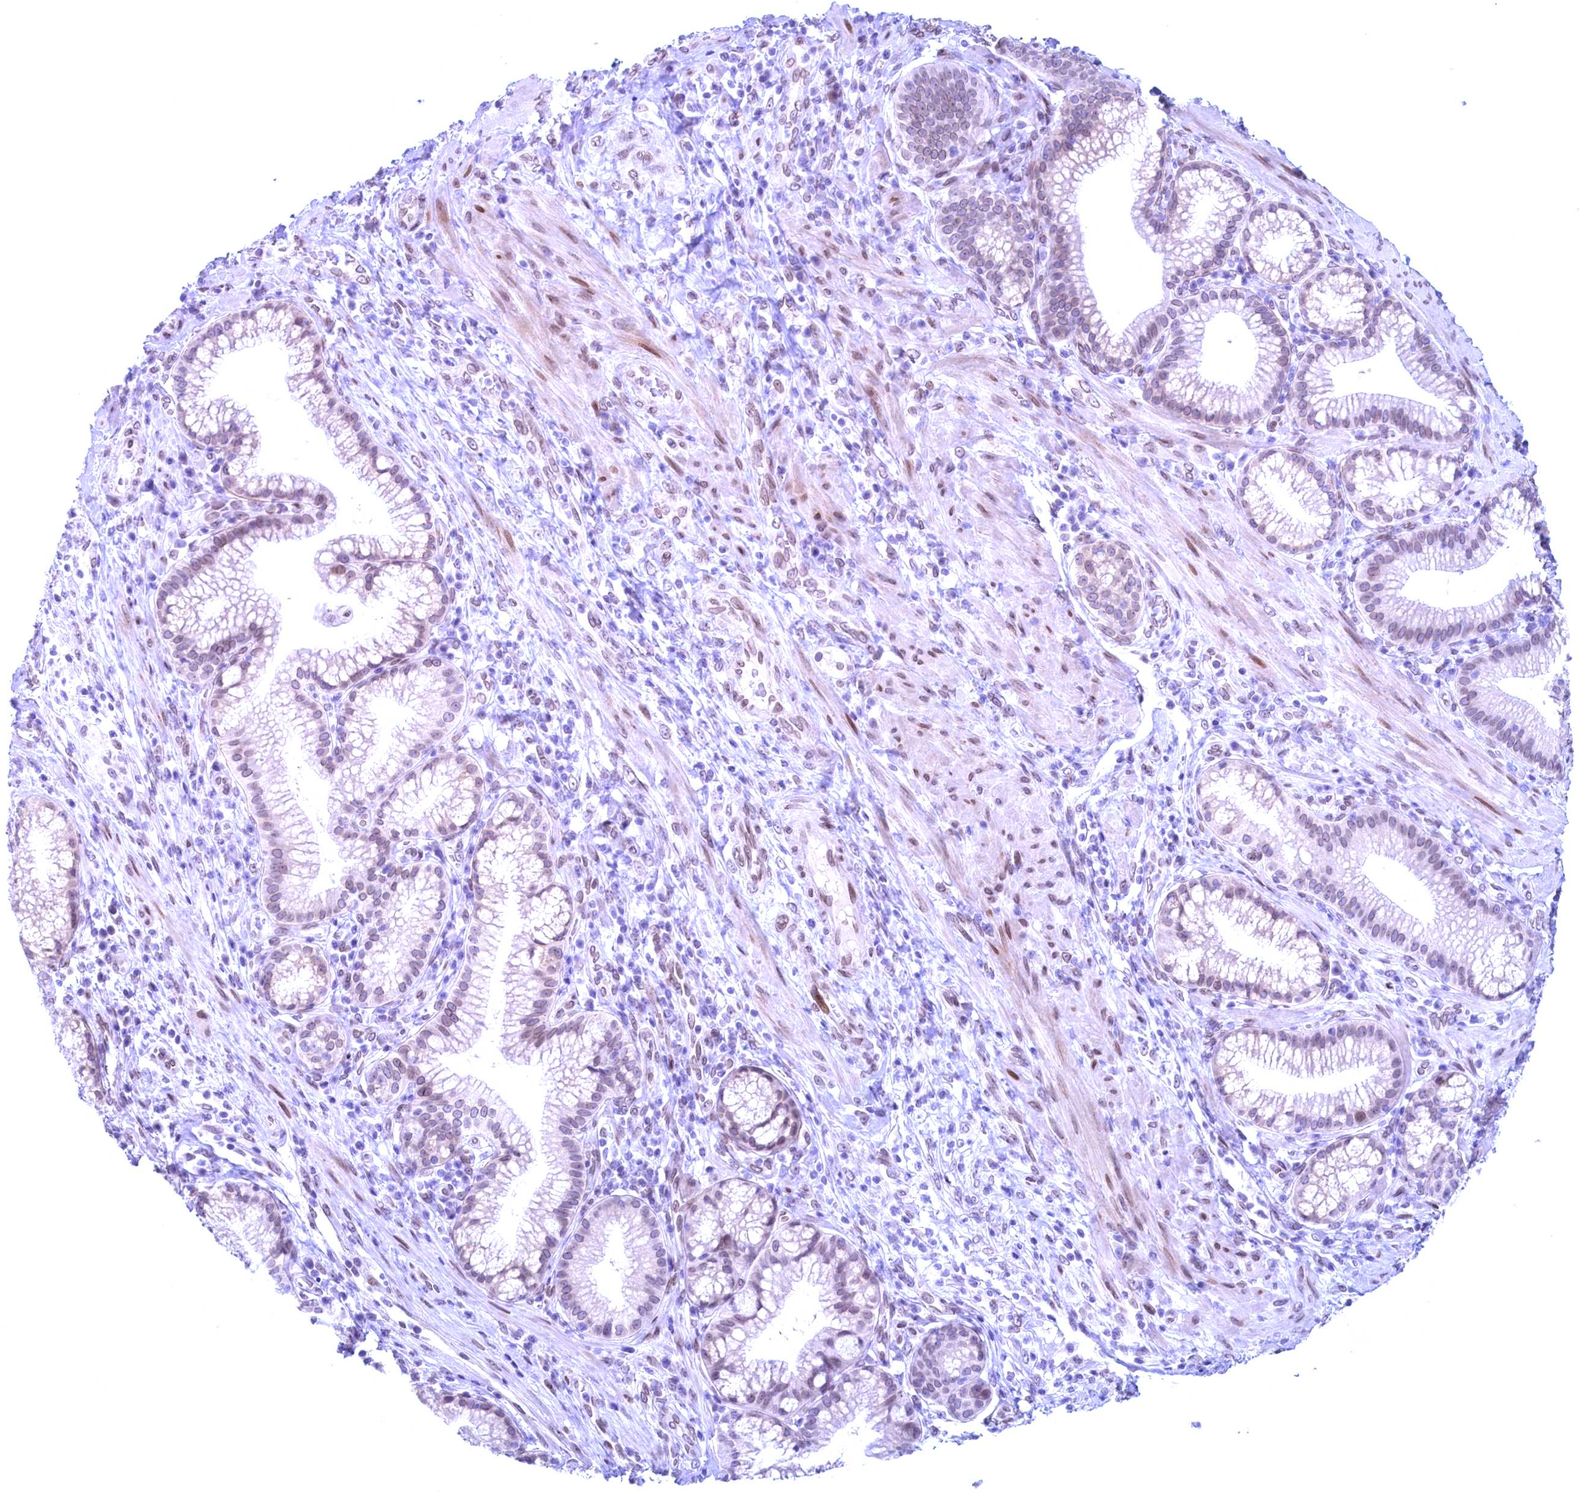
{"staining": {"intensity": "weak", "quantity": "25%-75%", "location": "nuclear"}, "tissue": "pancreatic cancer", "cell_type": "Tumor cells", "image_type": "cancer", "snomed": [{"axis": "morphology", "description": "Adenocarcinoma, NOS"}, {"axis": "topography", "description": "Pancreas"}], "caption": "The photomicrograph demonstrates immunohistochemical staining of pancreatic cancer (adenocarcinoma). There is weak nuclear positivity is present in approximately 25%-75% of tumor cells.", "gene": "GPSM1", "patient": {"sex": "male", "age": 72}}